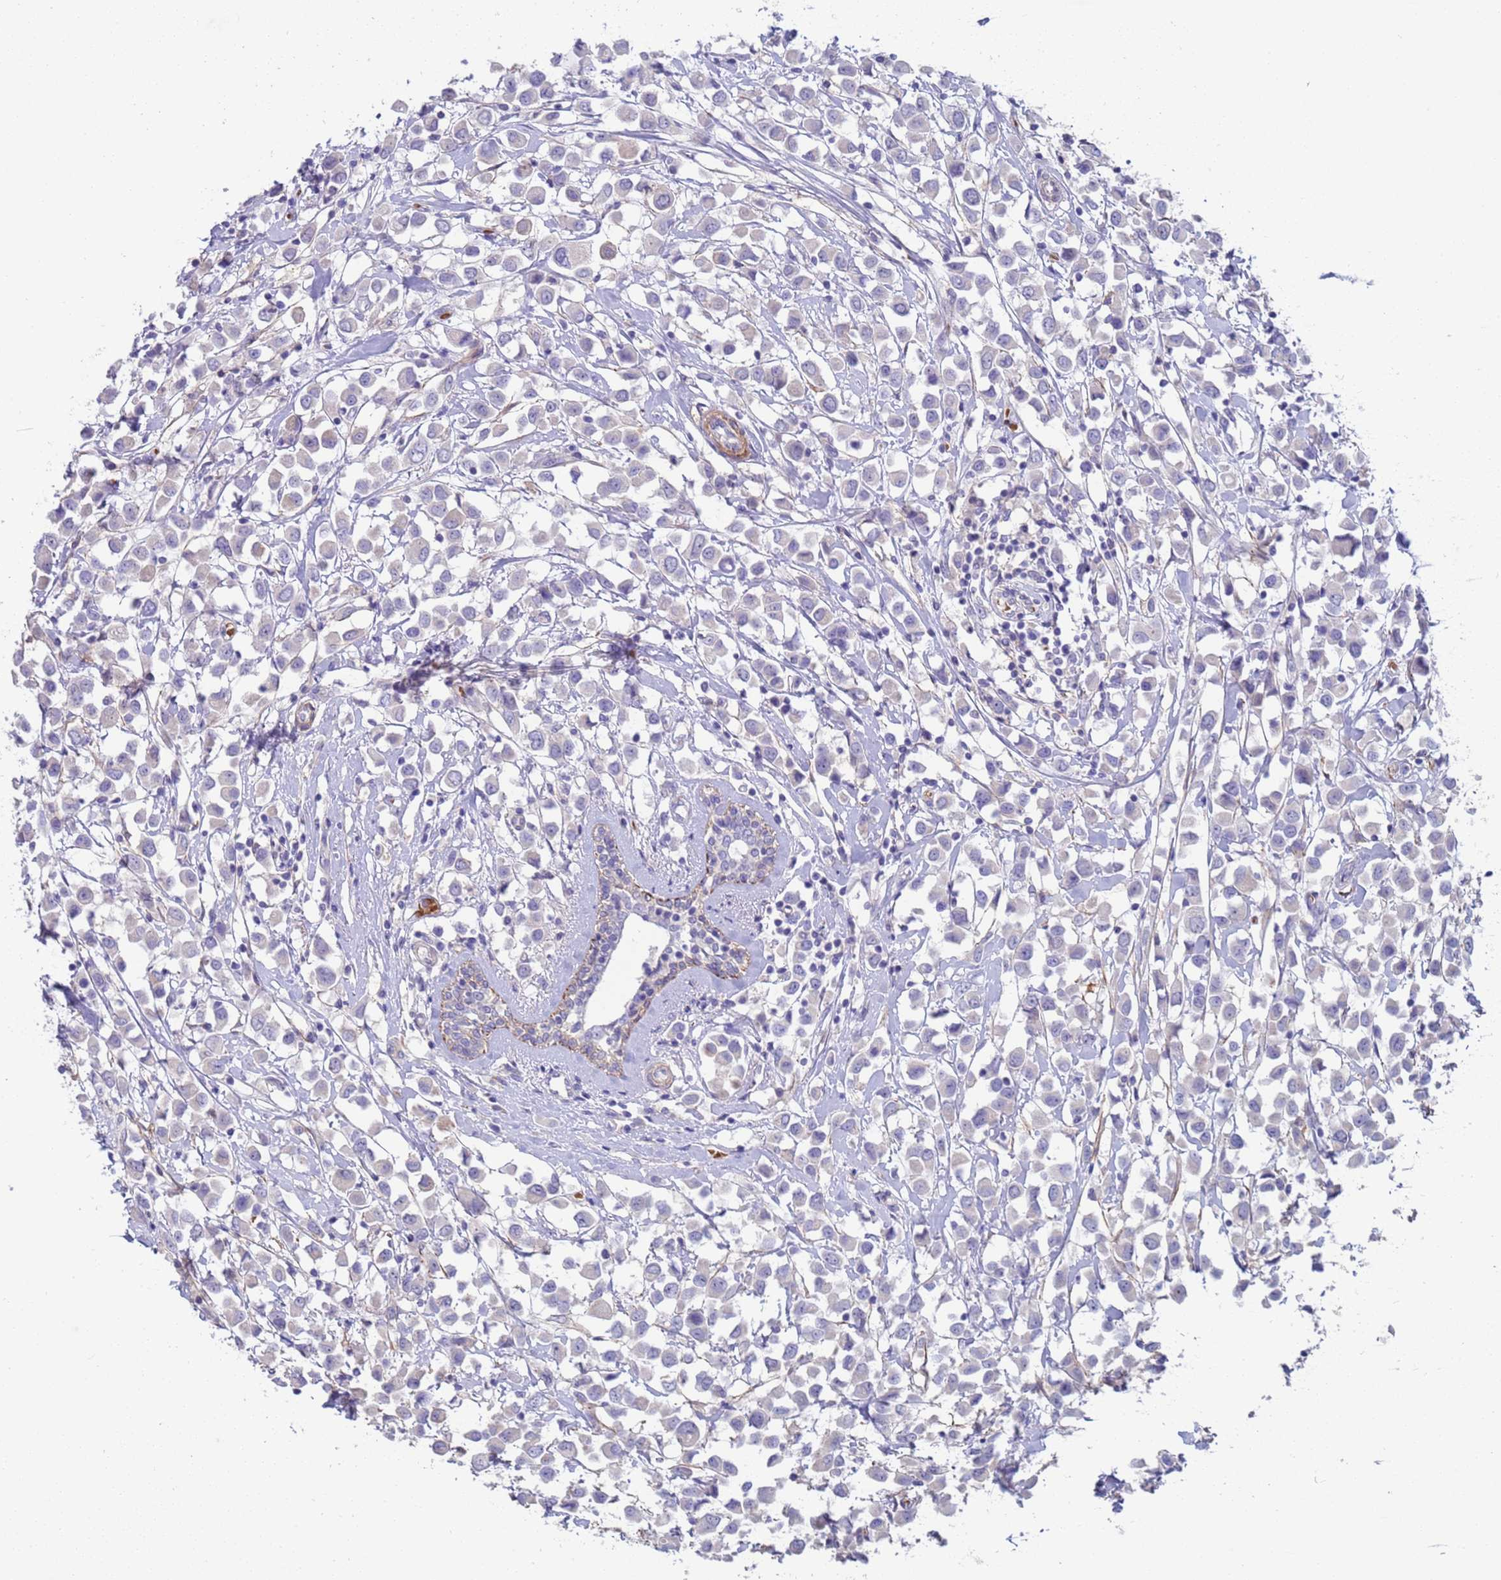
{"staining": {"intensity": "negative", "quantity": "none", "location": "none"}, "tissue": "breast cancer", "cell_type": "Tumor cells", "image_type": "cancer", "snomed": [{"axis": "morphology", "description": "Duct carcinoma"}, {"axis": "topography", "description": "Breast"}], "caption": "Immunohistochemical staining of breast cancer displays no significant expression in tumor cells.", "gene": "KBTBD3", "patient": {"sex": "female", "age": 61}}